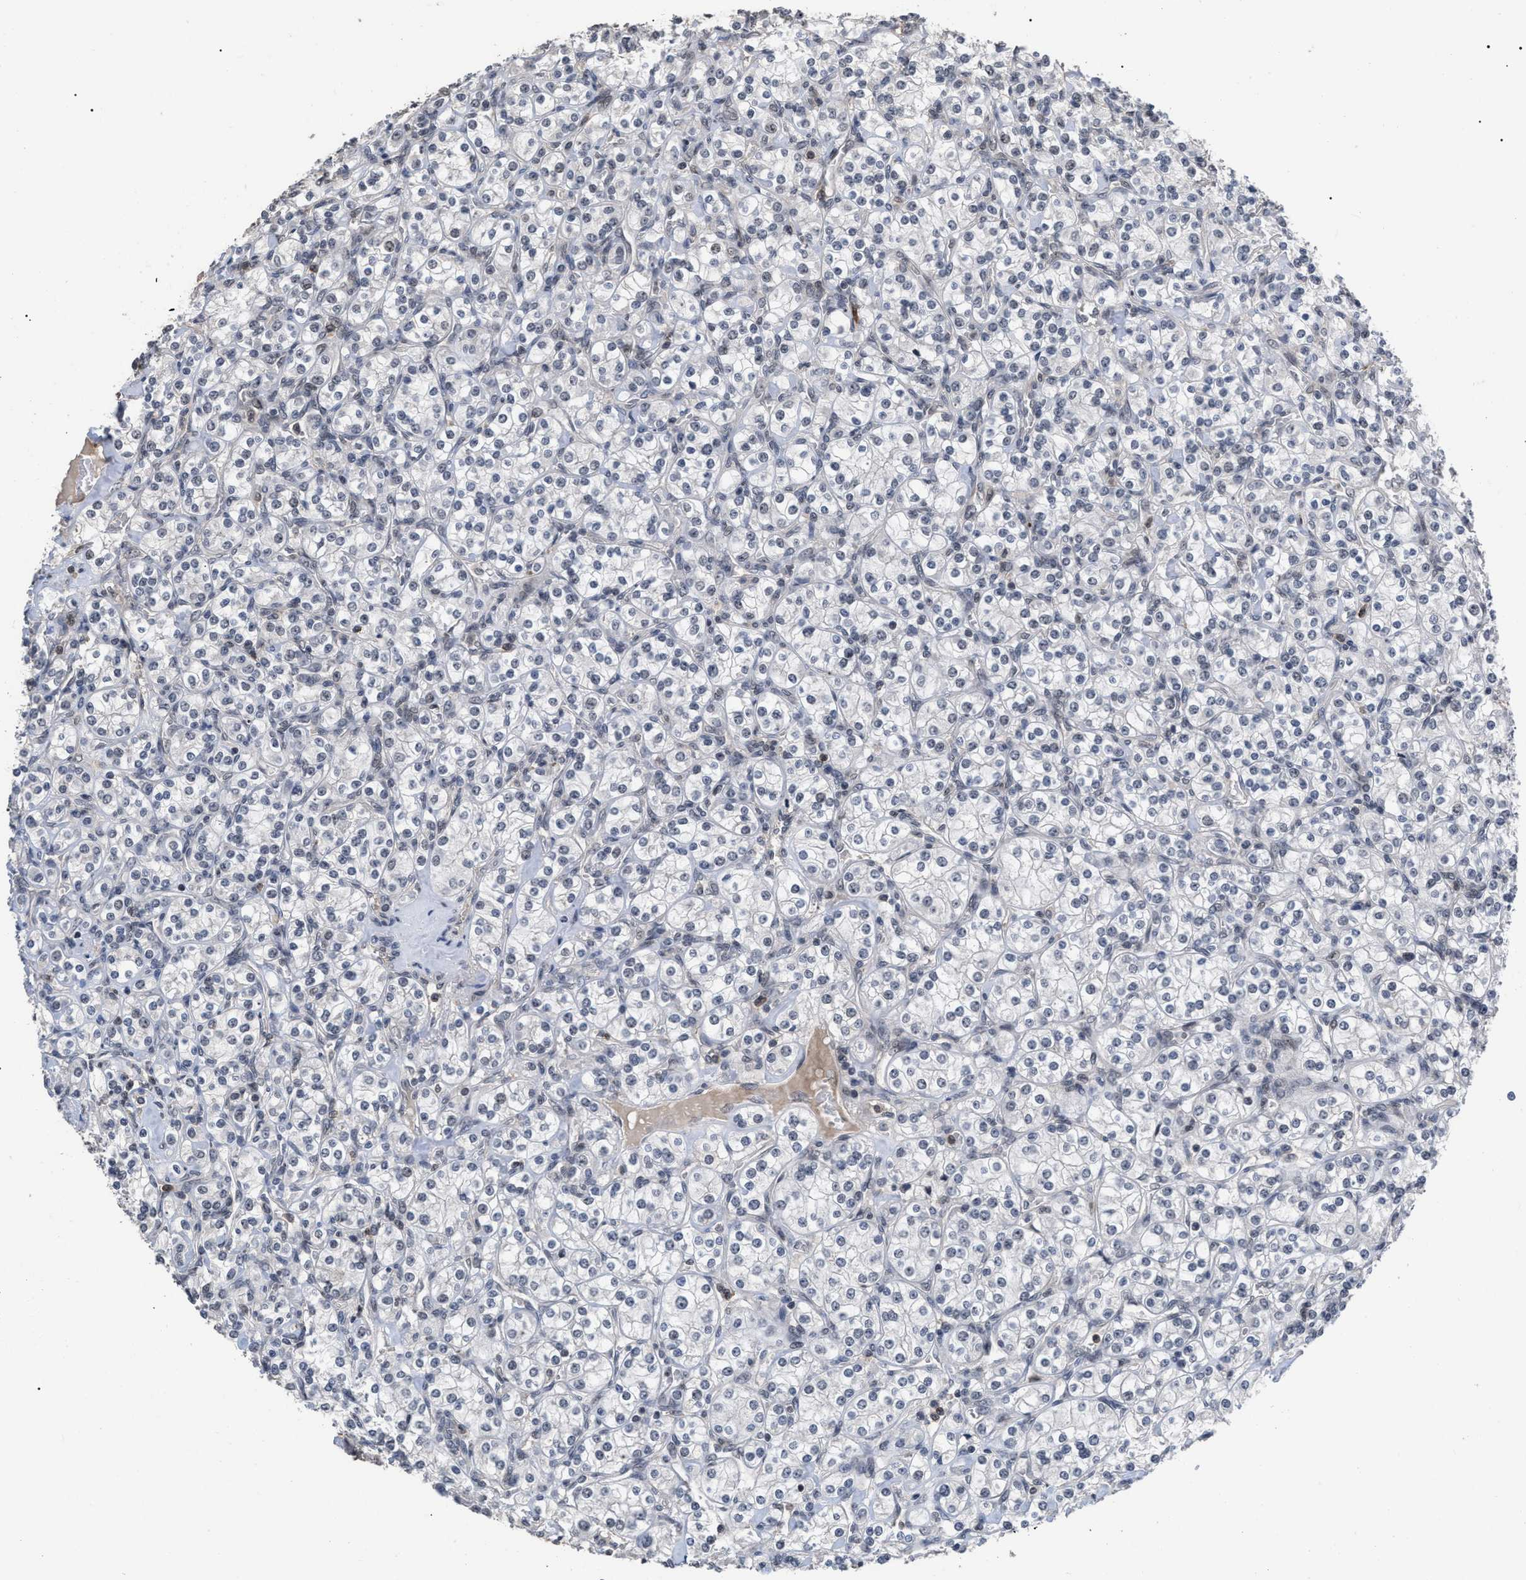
{"staining": {"intensity": "negative", "quantity": "none", "location": "none"}, "tissue": "renal cancer", "cell_type": "Tumor cells", "image_type": "cancer", "snomed": [{"axis": "morphology", "description": "Adenocarcinoma, NOS"}, {"axis": "topography", "description": "Kidney"}], "caption": "High magnification brightfield microscopy of renal cancer stained with DAB (brown) and counterstained with hematoxylin (blue): tumor cells show no significant expression.", "gene": "JAZF1", "patient": {"sex": "male", "age": 77}}